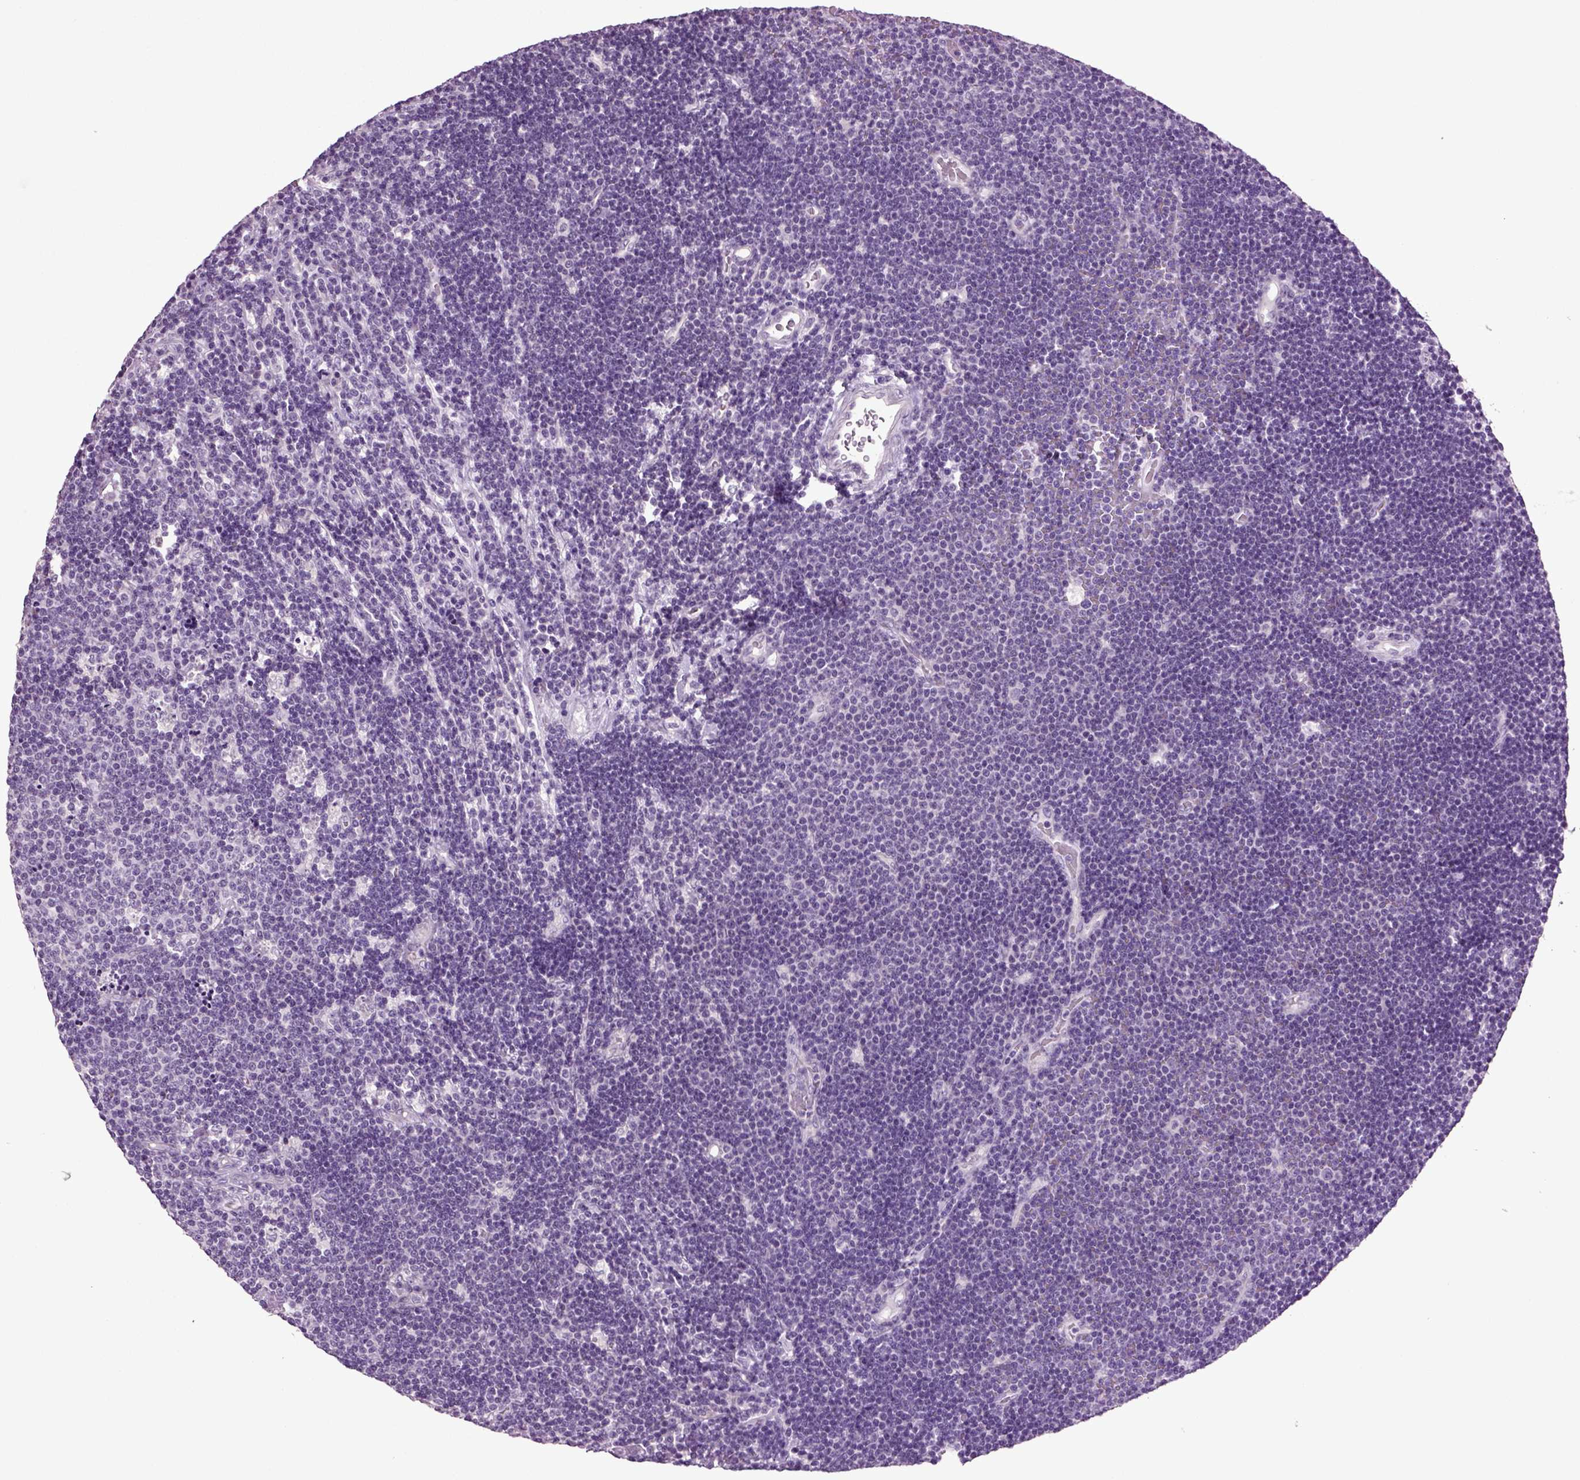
{"staining": {"intensity": "negative", "quantity": "none", "location": "none"}, "tissue": "lymphoma", "cell_type": "Tumor cells", "image_type": "cancer", "snomed": [{"axis": "morphology", "description": "Malignant lymphoma, non-Hodgkin's type, Low grade"}, {"axis": "topography", "description": "Brain"}], "caption": "Human lymphoma stained for a protein using immunohistochemistry (IHC) exhibits no staining in tumor cells.", "gene": "SLC17A6", "patient": {"sex": "female", "age": 66}}